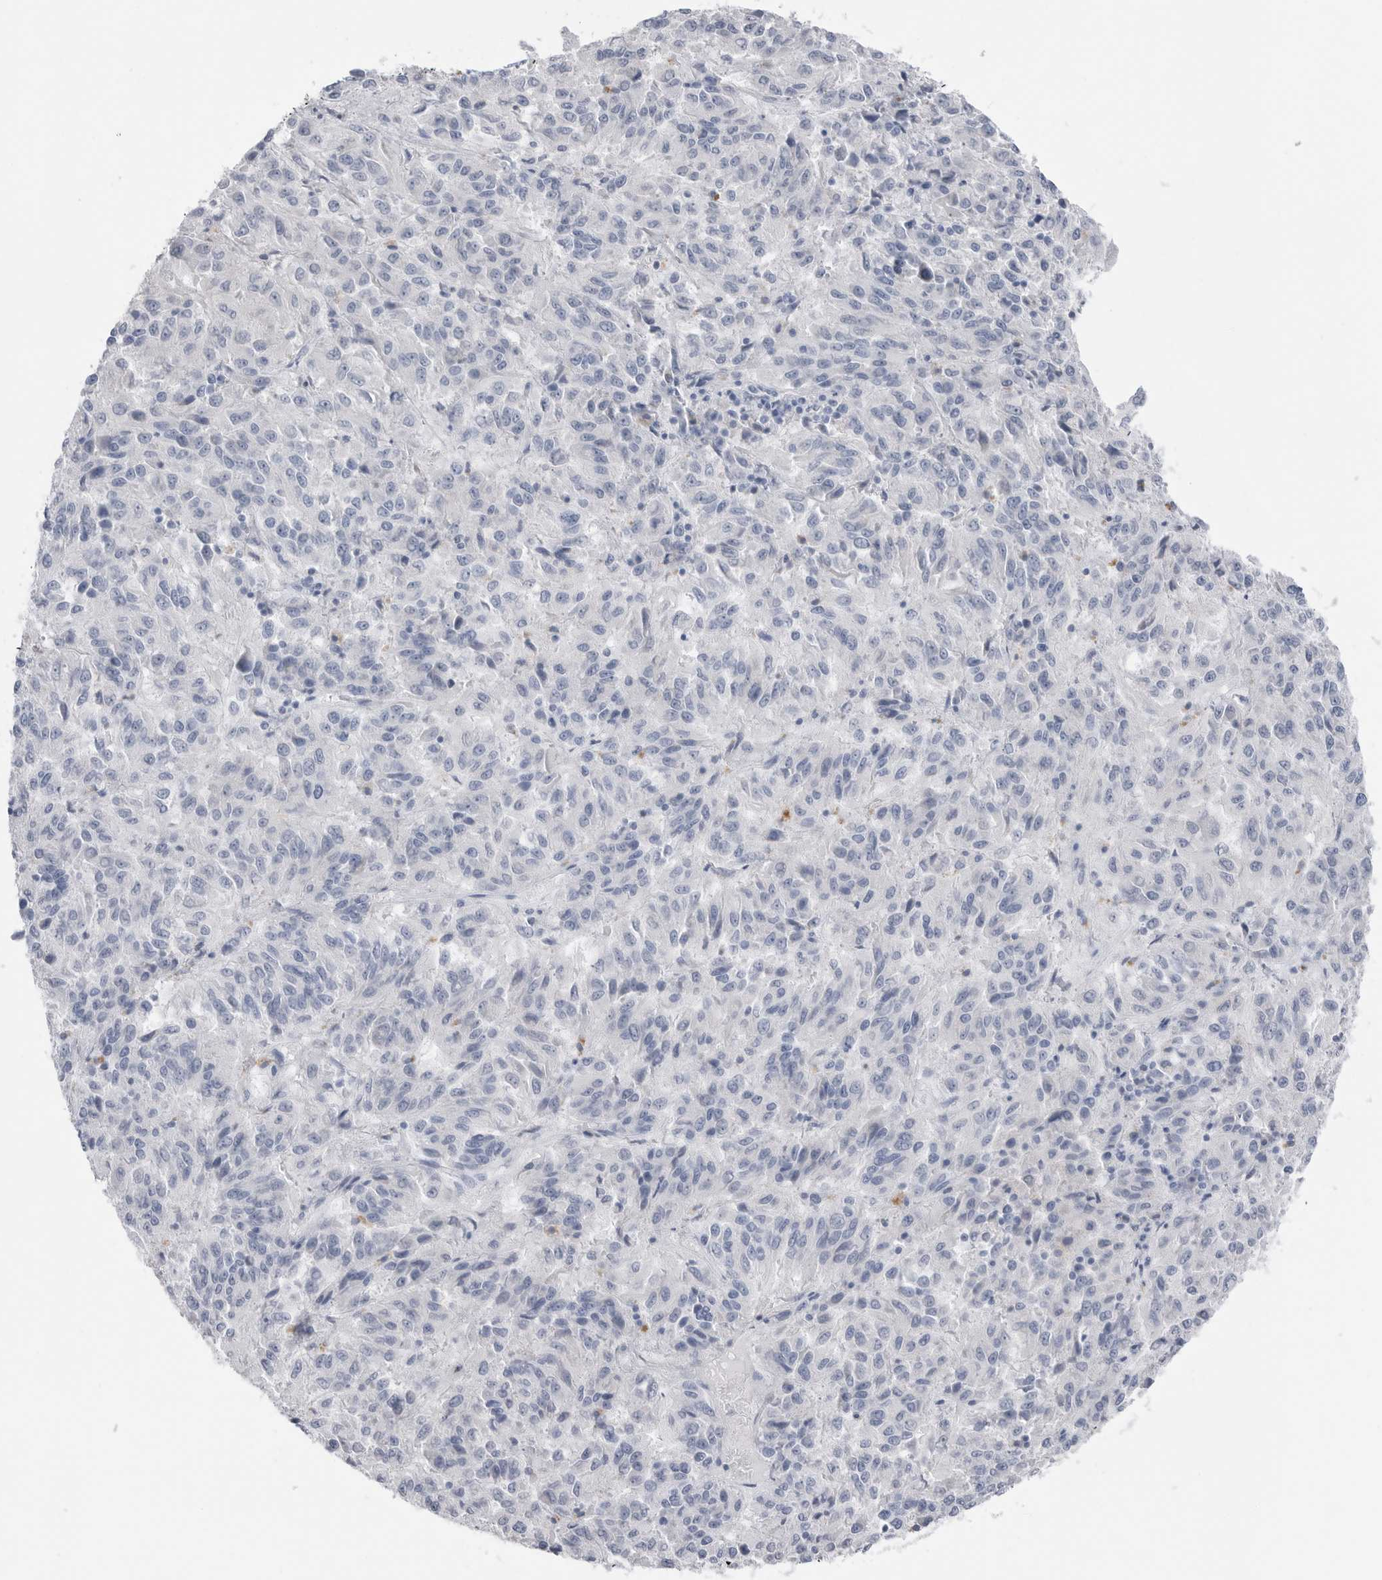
{"staining": {"intensity": "negative", "quantity": "none", "location": "none"}, "tissue": "melanoma", "cell_type": "Tumor cells", "image_type": "cancer", "snomed": [{"axis": "morphology", "description": "Malignant melanoma, Metastatic site"}, {"axis": "topography", "description": "Lung"}], "caption": "A photomicrograph of malignant melanoma (metastatic site) stained for a protein shows no brown staining in tumor cells.", "gene": "ABHD12", "patient": {"sex": "male", "age": 64}}